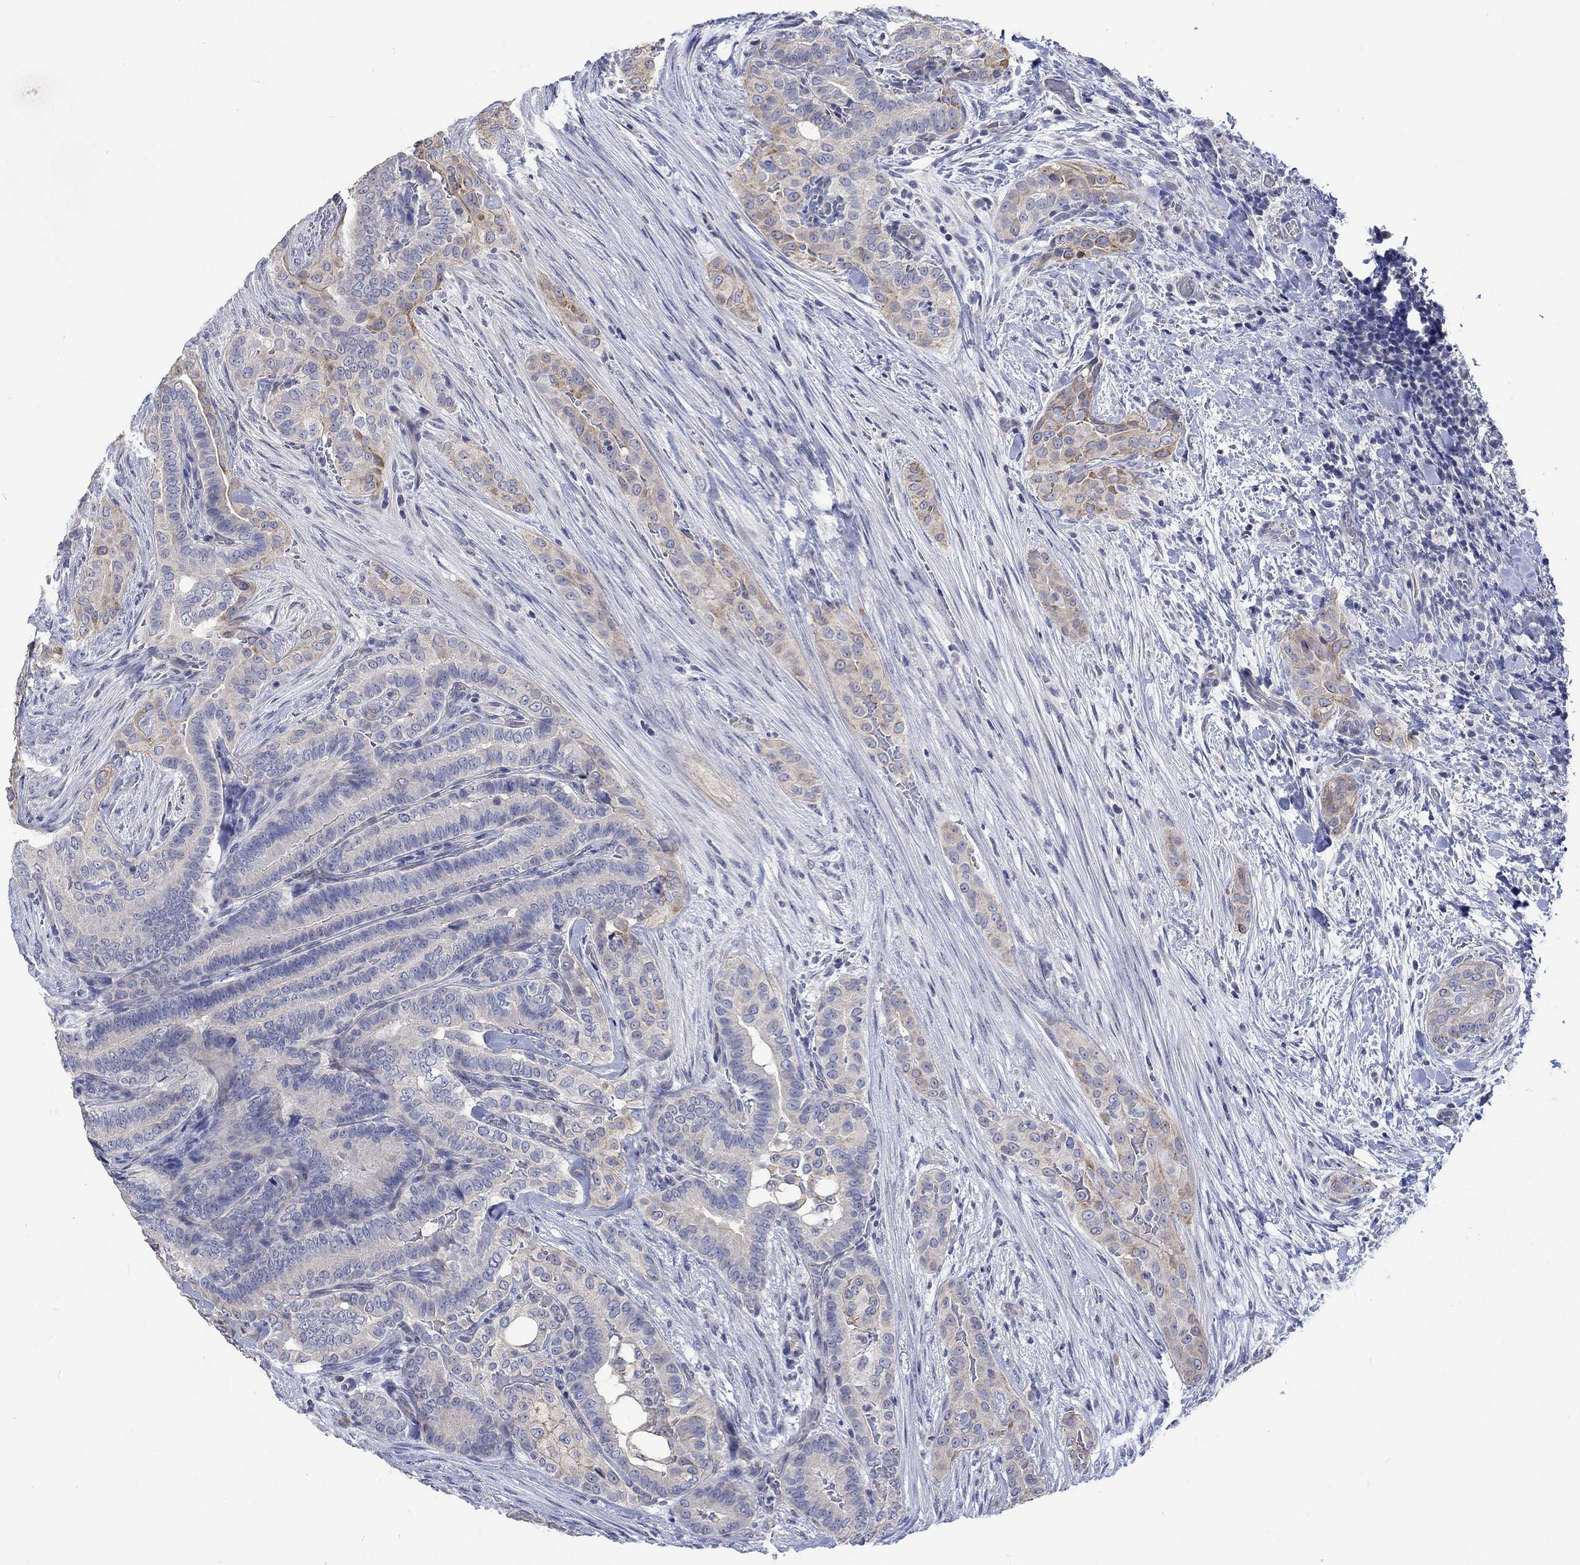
{"staining": {"intensity": "moderate", "quantity": "<25%", "location": "cytoplasmic/membranous"}, "tissue": "thyroid cancer", "cell_type": "Tumor cells", "image_type": "cancer", "snomed": [{"axis": "morphology", "description": "Papillary adenocarcinoma, NOS"}, {"axis": "topography", "description": "Thyroid gland"}], "caption": "A micrograph showing moderate cytoplasmic/membranous staining in about <25% of tumor cells in thyroid cancer (papillary adenocarcinoma), as visualized by brown immunohistochemical staining.", "gene": "AGRP", "patient": {"sex": "male", "age": 61}}